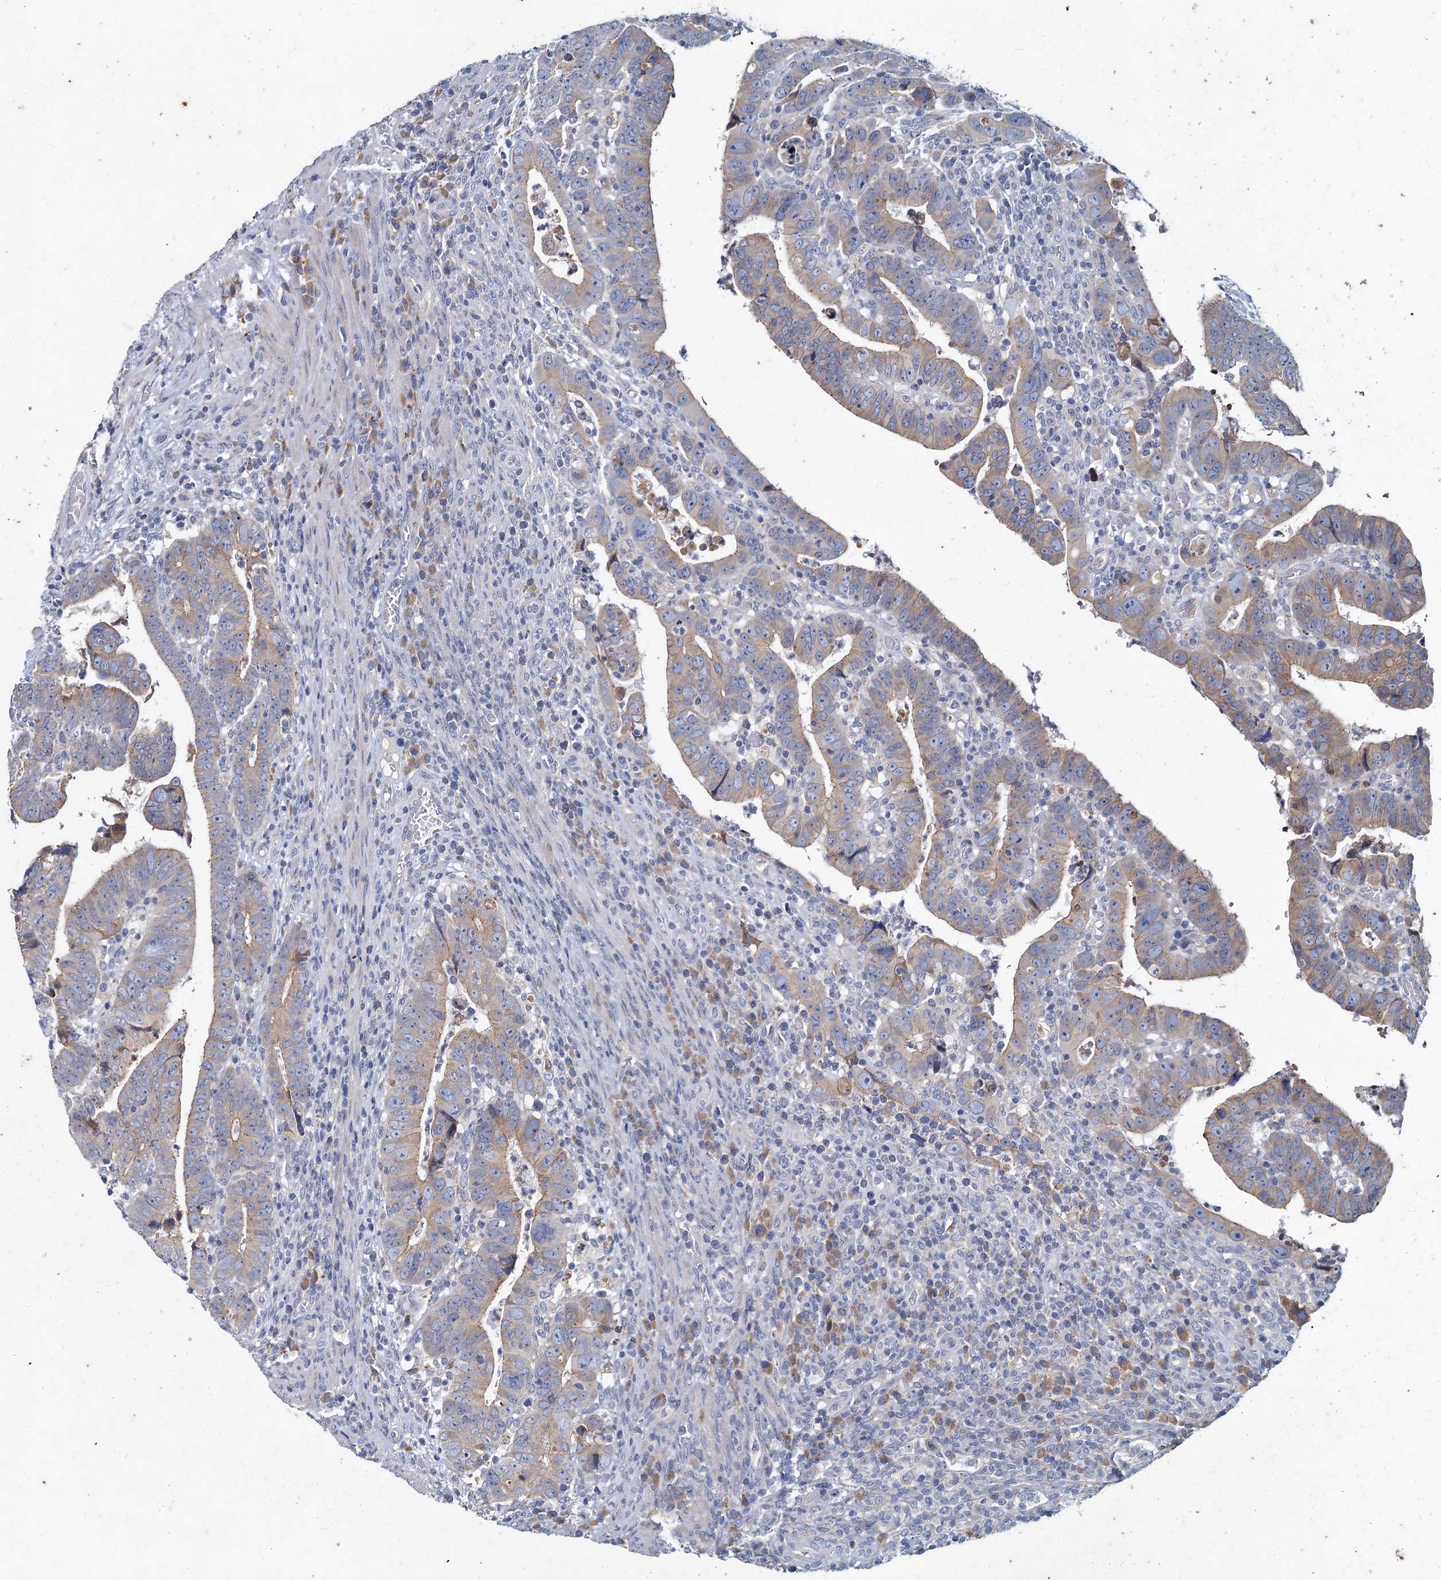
{"staining": {"intensity": "weak", "quantity": "25%-75%", "location": "cytoplasmic/membranous"}, "tissue": "colorectal cancer", "cell_type": "Tumor cells", "image_type": "cancer", "snomed": [{"axis": "morphology", "description": "Normal tissue, NOS"}, {"axis": "morphology", "description": "Adenocarcinoma, NOS"}, {"axis": "topography", "description": "Rectum"}], "caption": "Weak cytoplasmic/membranous positivity for a protein is appreciated in about 25%-75% of tumor cells of colorectal adenocarcinoma using IHC.", "gene": "TMX2", "patient": {"sex": "female", "age": 65}}